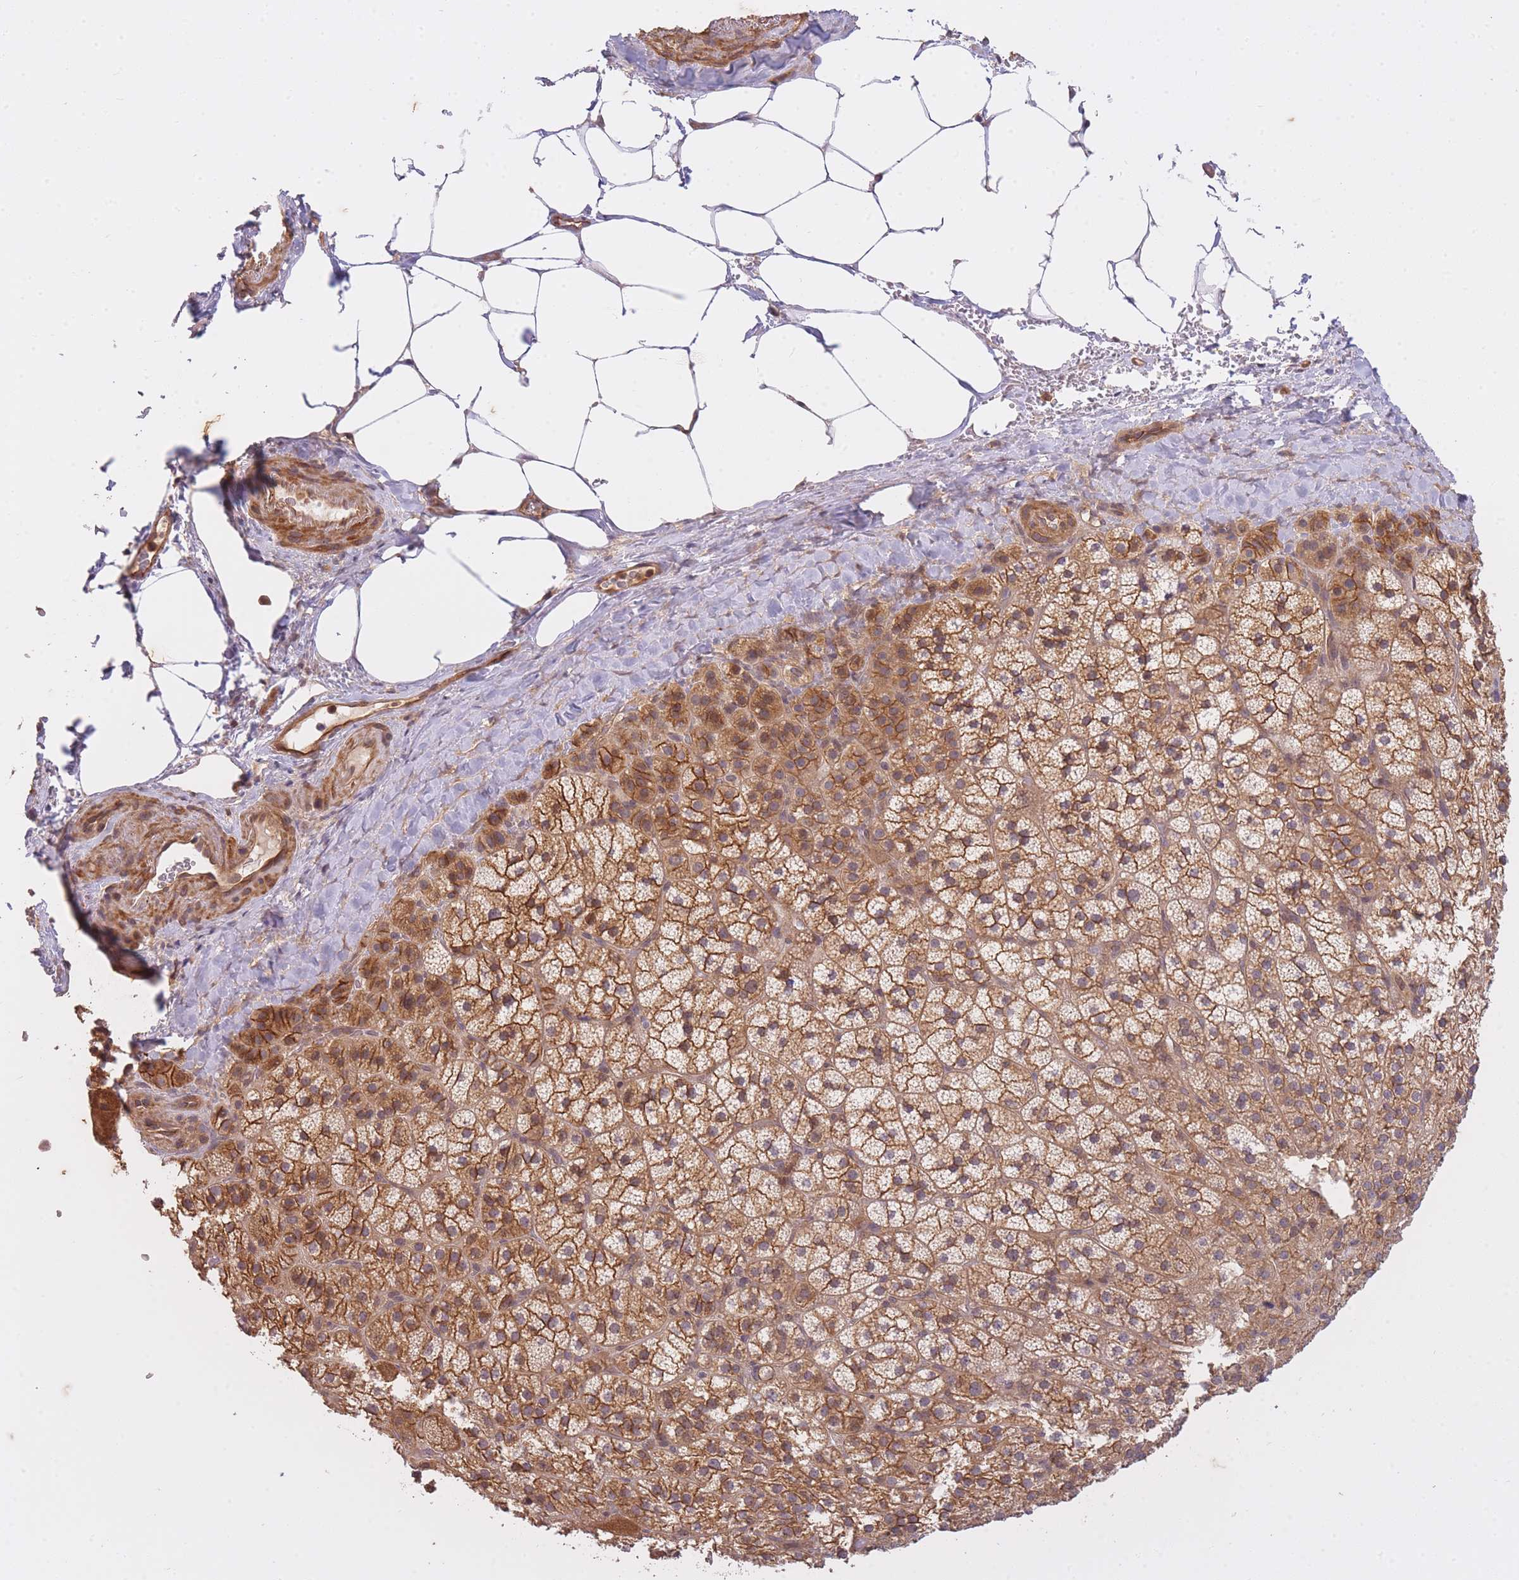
{"staining": {"intensity": "strong", "quantity": ">75%", "location": "cytoplasmic/membranous"}, "tissue": "adrenal gland", "cell_type": "Glandular cells", "image_type": "normal", "snomed": [{"axis": "morphology", "description": "Normal tissue, NOS"}, {"axis": "topography", "description": "Adrenal gland"}], "caption": "High-power microscopy captured an immunohistochemistry (IHC) histopathology image of unremarkable adrenal gland, revealing strong cytoplasmic/membranous expression in approximately >75% of glandular cells.", "gene": "ST8SIA4", "patient": {"sex": "female", "age": 58}}